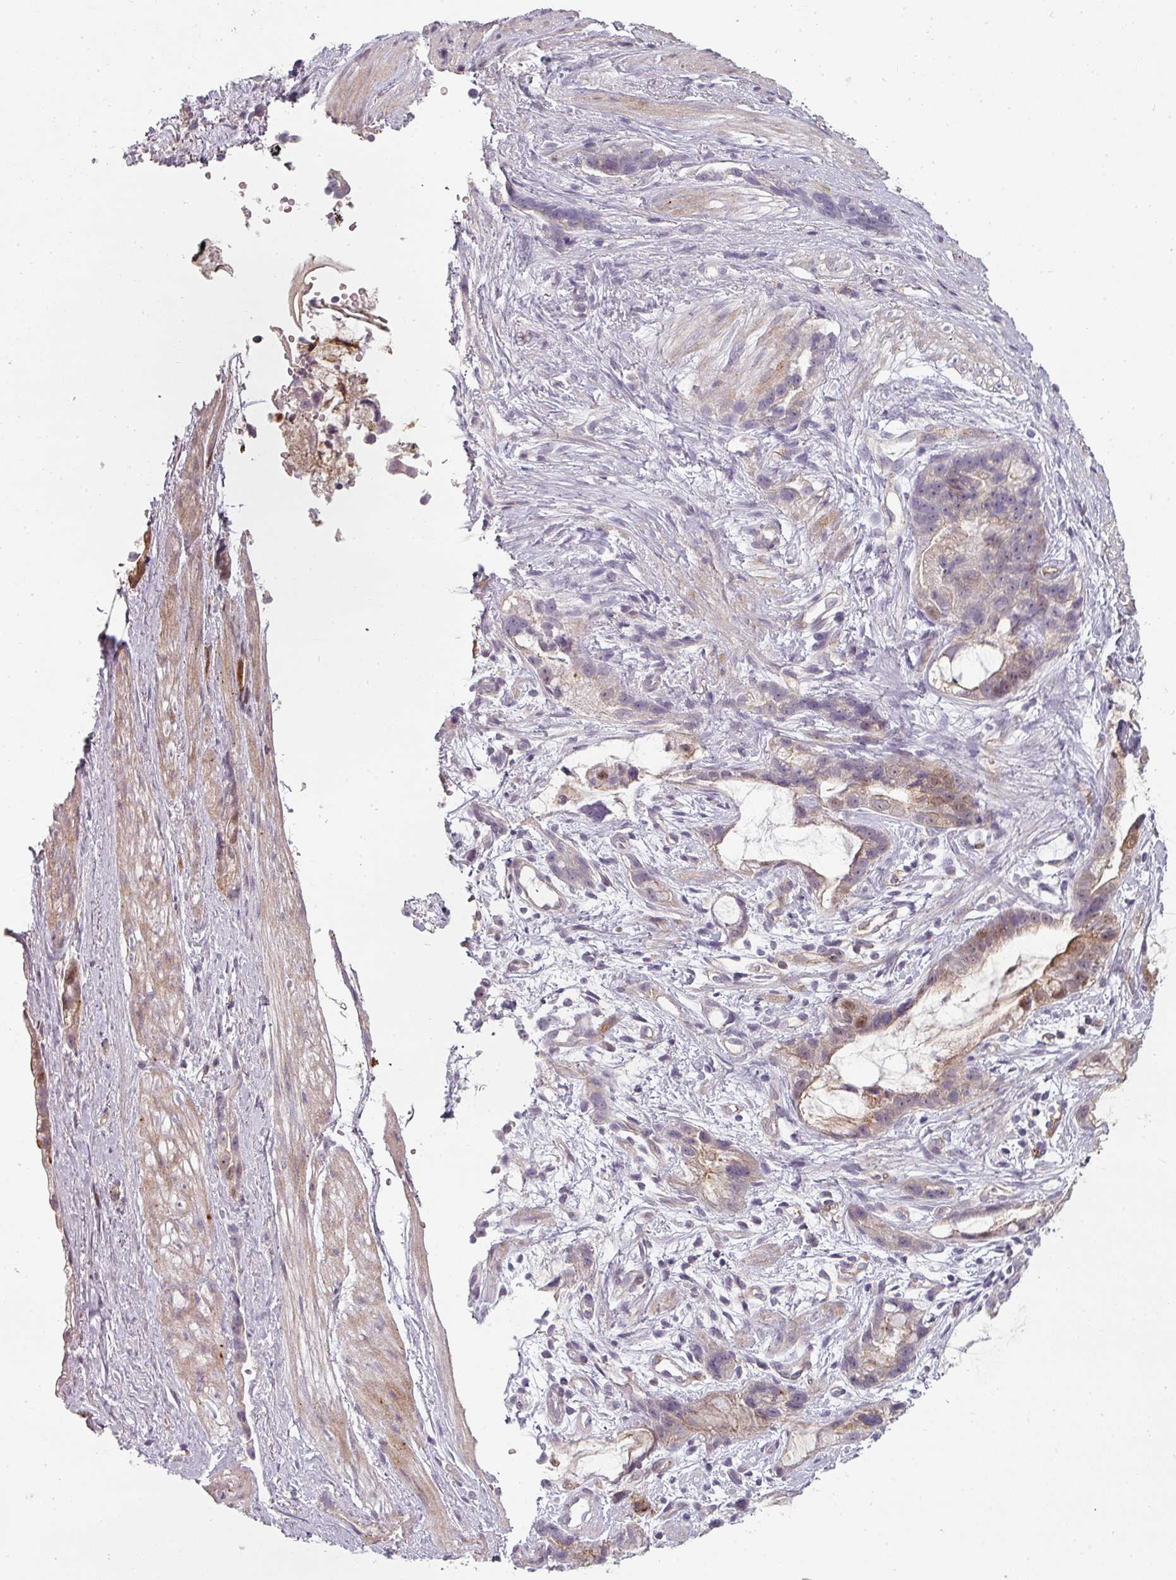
{"staining": {"intensity": "weak", "quantity": "<25%", "location": "cytoplasmic/membranous,nuclear"}, "tissue": "stomach cancer", "cell_type": "Tumor cells", "image_type": "cancer", "snomed": [{"axis": "morphology", "description": "Adenocarcinoma, NOS"}, {"axis": "topography", "description": "Stomach"}], "caption": "Tumor cells are negative for protein expression in human stomach cancer.", "gene": "CLIC1", "patient": {"sex": "male", "age": 55}}